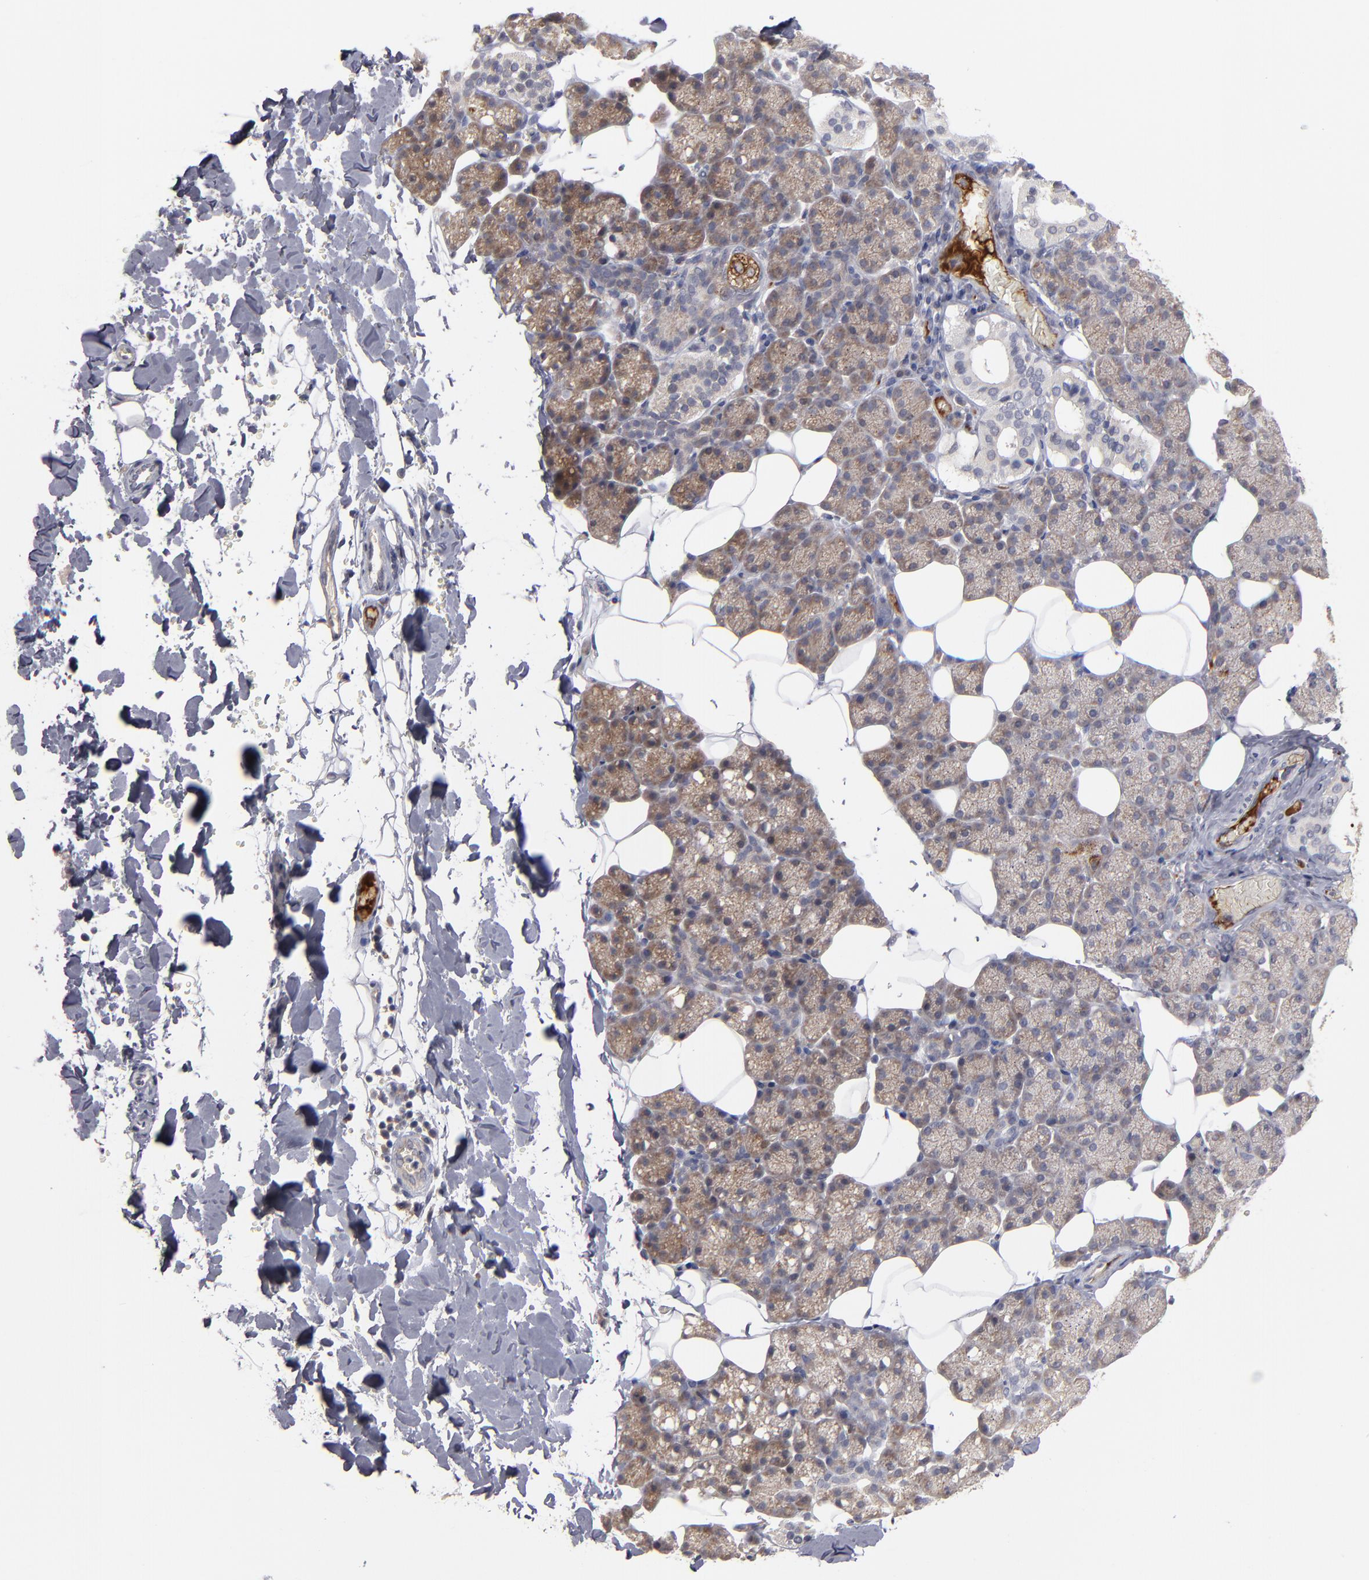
{"staining": {"intensity": "moderate", "quantity": ">75%", "location": "cytoplasmic/membranous"}, "tissue": "salivary gland", "cell_type": "Glandular cells", "image_type": "normal", "snomed": [{"axis": "morphology", "description": "Normal tissue, NOS"}, {"axis": "topography", "description": "Lymph node"}, {"axis": "topography", "description": "Salivary gland"}], "caption": "Glandular cells display medium levels of moderate cytoplasmic/membranous positivity in about >75% of cells in normal salivary gland.", "gene": "EXD2", "patient": {"sex": "male", "age": 8}}